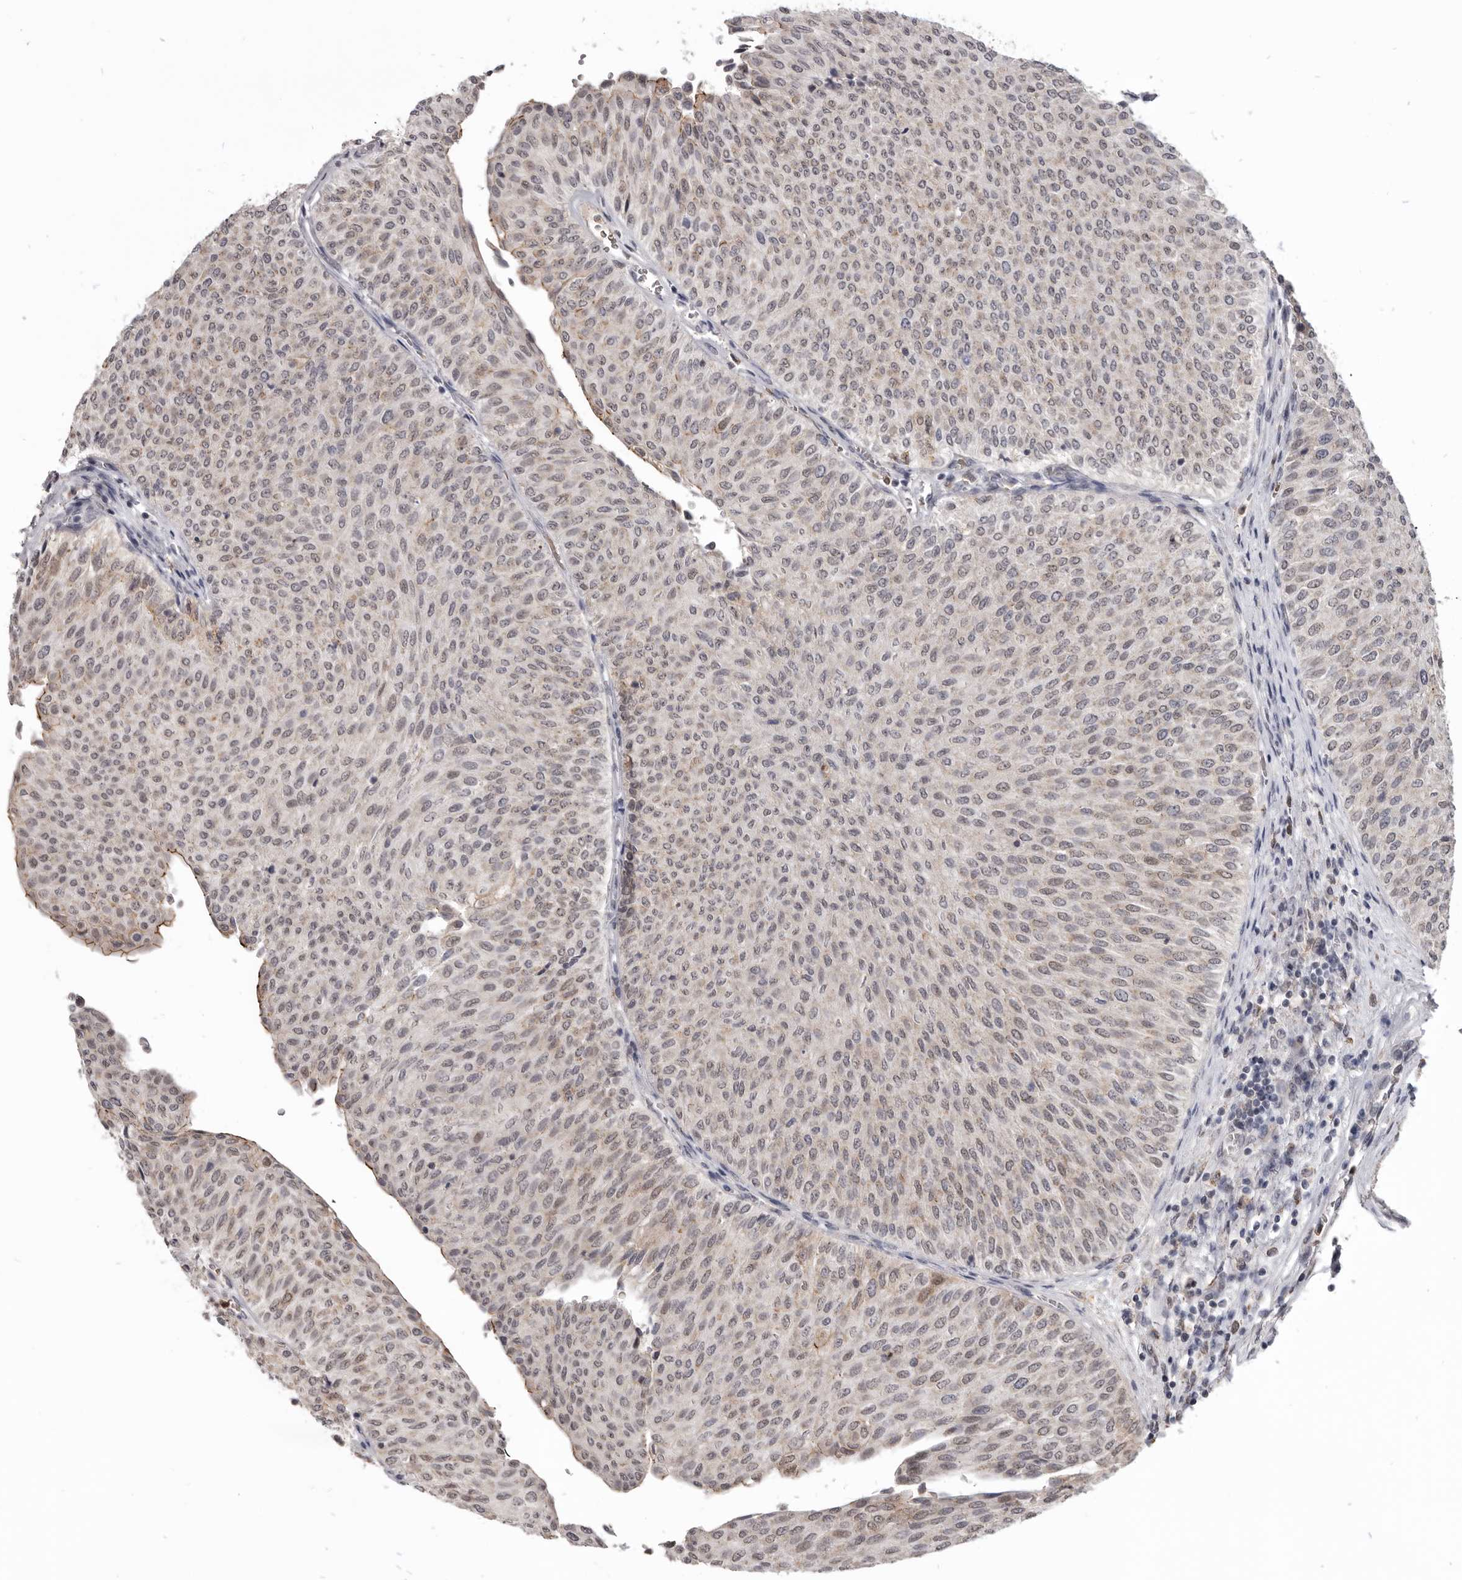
{"staining": {"intensity": "weak", "quantity": ">75%", "location": "cytoplasmic/membranous,nuclear"}, "tissue": "urothelial cancer", "cell_type": "Tumor cells", "image_type": "cancer", "snomed": [{"axis": "morphology", "description": "Urothelial carcinoma, Low grade"}, {"axis": "topography", "description": "Urinary bladder"}], "caption": "Immunohistochemistry micrograph of urothelial carcinoma (low-grade) stained for a protein (brown), which exhibits low levels of weak cytoplasmic/membranous and nuclear staining in about >75% of tumor cells.", "gene": "CGN", "patient": {"sex": "male", "age": 78}}